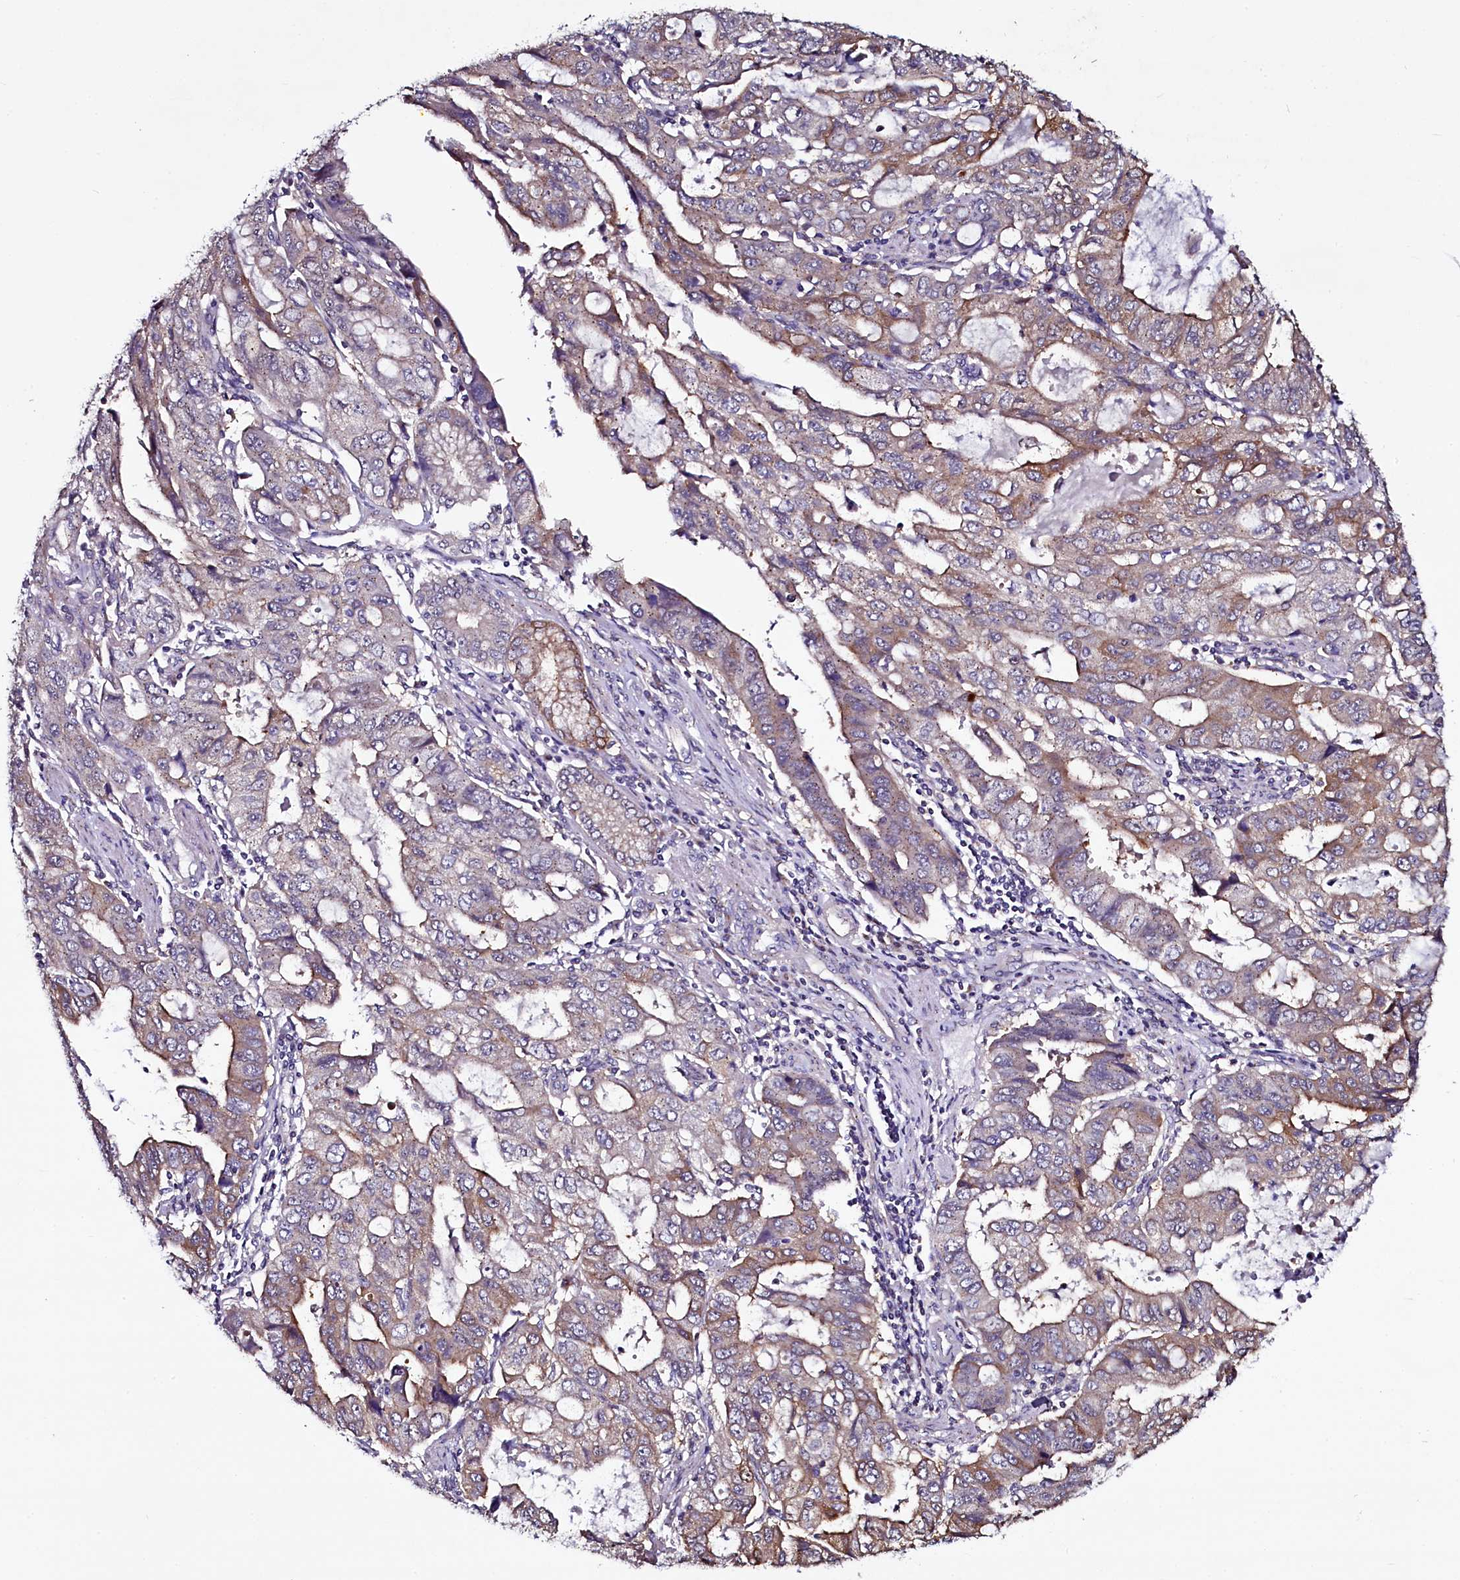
{"staining": {"intensity": "moderate", "quantity": "25%-75%", "location": "cytoplasmic/membranous"}, "tissue": "stomach cancer", "cell_type": "Tumor cells", "image_type": "cancer", "snomed": [{"axis": "morphology", "description": "Adenocarcinoma, NOS"}, {"axis": "topography", "description": "Stomach, upper"}], "caption": "Moderate cytoplasmic/membranous staining is seen in approximately 25%-75% of tumor cells in adenocarcinoma (stomach).", "gene": "USPL1", "patient": {"sex": "female", "age": 52}}